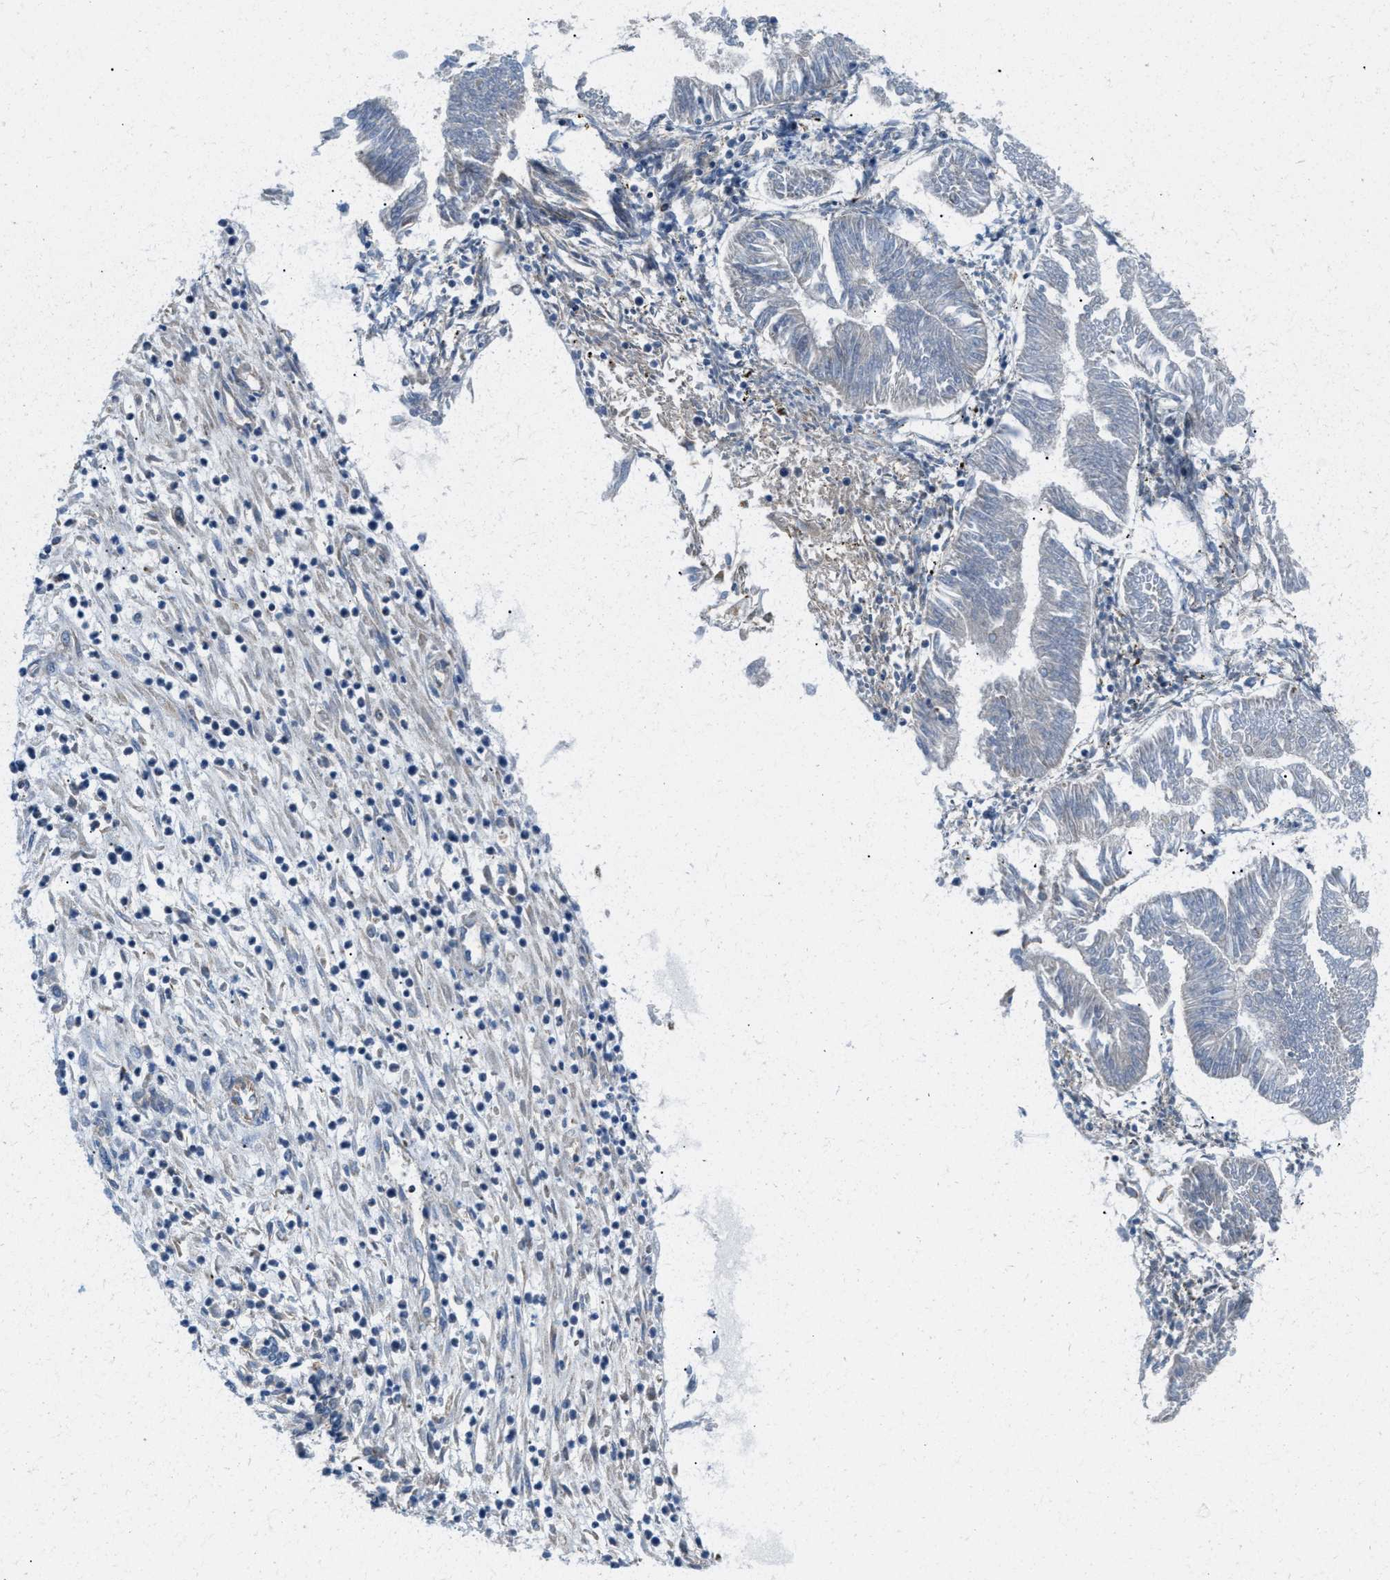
{"staining": {"intensity": "negative", "quantity": "none", "location": "none"}, "tissue": "endometrial cancer", "cell_type": "Tumor cells", "image_type": "cancer", "snomed": [{"axis": "morphology", "description": "Adenocarcinoma, NOS"}, {"axis": "topography", "description": "Endometrium"}], "caption": "The image demonstrates no significant staining in tumor cells of endometrial cancer (adenocarcinoma). (Stains: DAB (3,3'-diaminobenzidine) immunohistochemistry with hematoxylin counter stain, Microscopy: brightfield microscopy at high magnification).", "gene": "JADE1", "patient": {"sex": "female", "age": 53}}